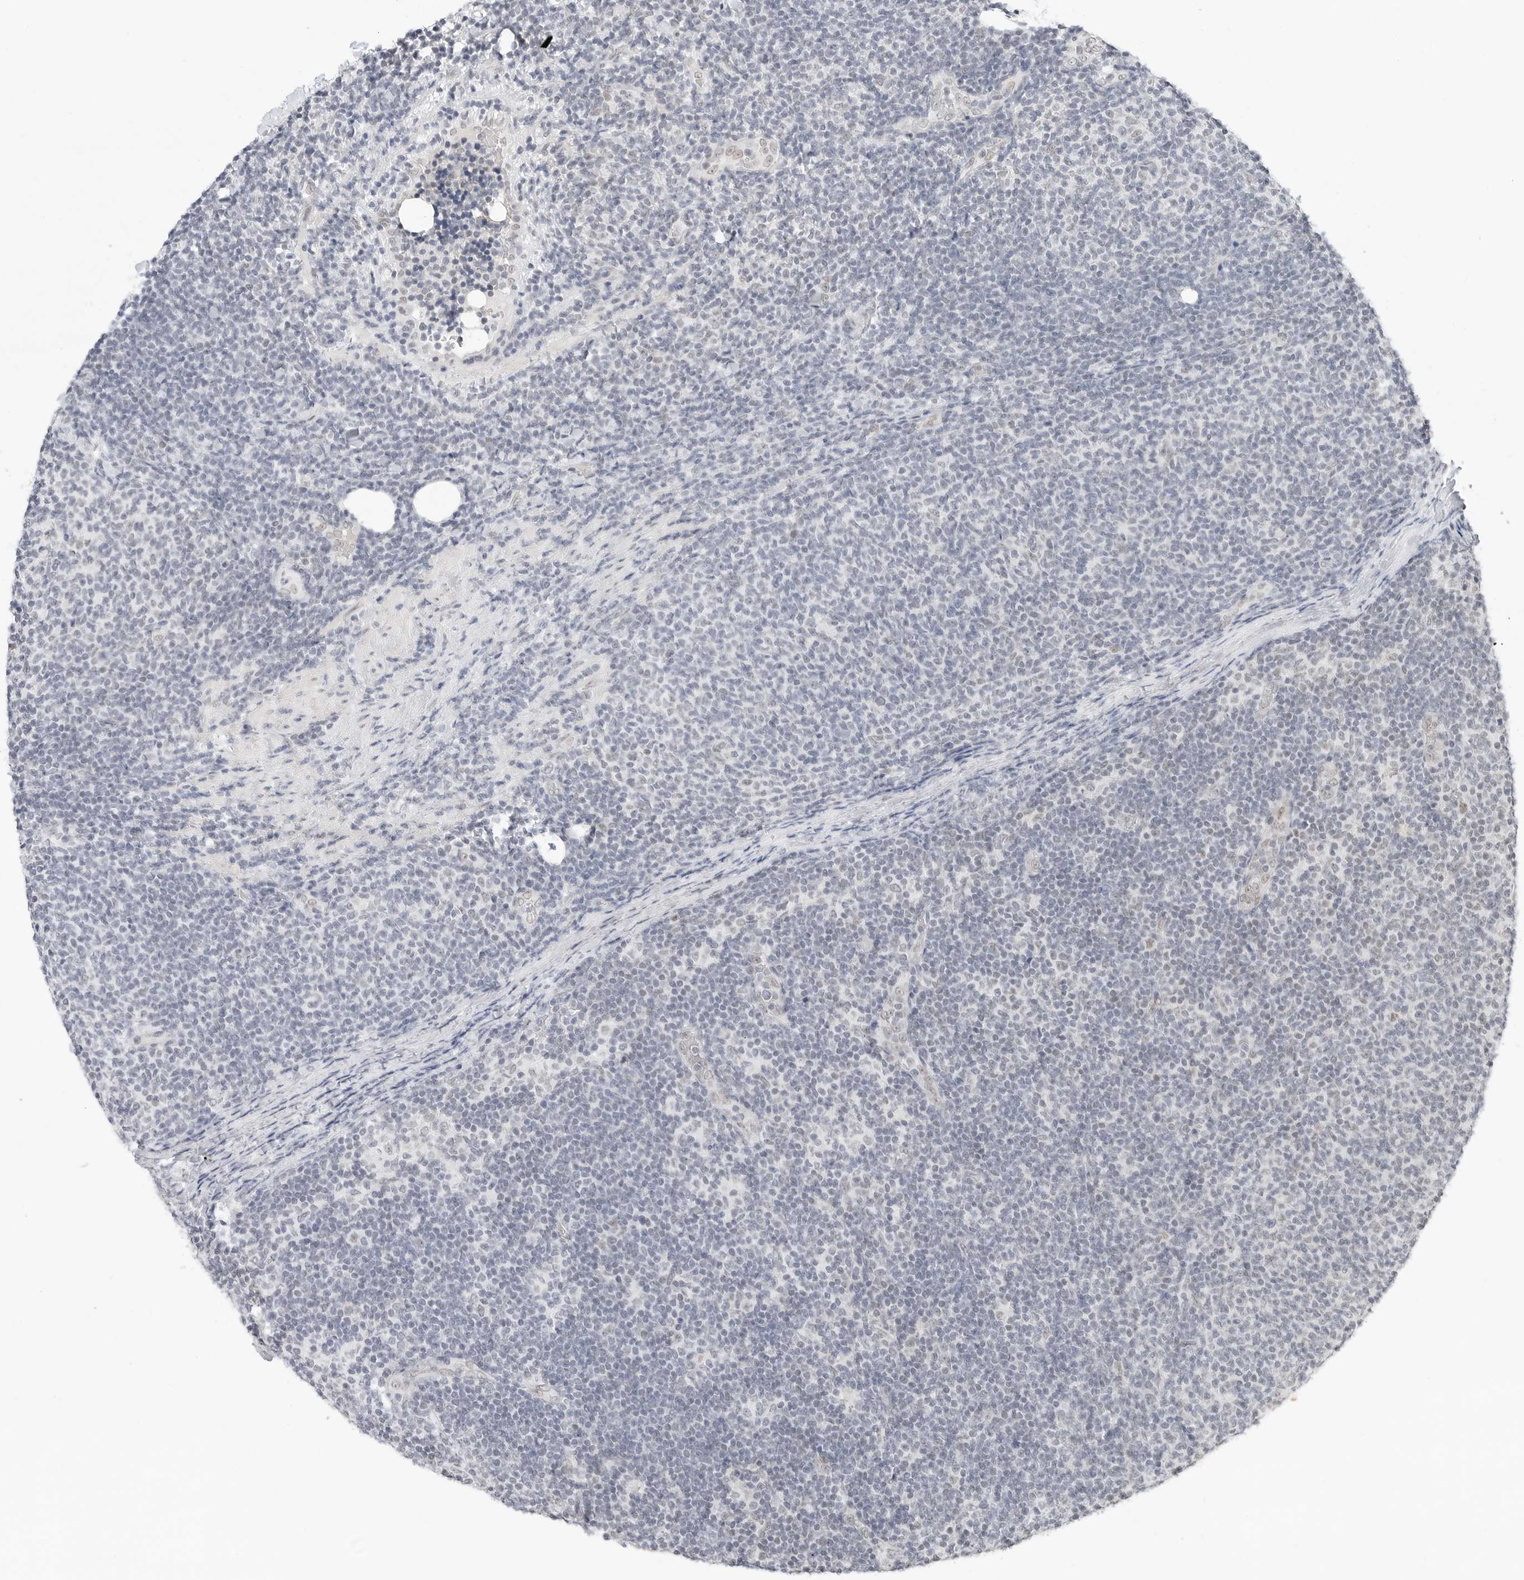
{"staining": {"intensity": "negative", "quantity": "none", "location": "none"}, "tissue": "lymphoma", "cell_type": "Tumor cells", "image_type": "cancer", "snomed": [{"axis": "morphology", "description": "Malignant lymphoma, non-Hodgkin's type, Low grade"}, {"axis": "topography", "description": "Lymph node"}], "caption": "An image of lymphoma stained for a protein shows no brown staining in tumor cells. (Stains: DAB IHC with hematoxylin counter stain, Microscopy: brightfield microscopy at high magnification).", "gene": "TSEN2", "patient": {"sex": "male", "age": 66}}